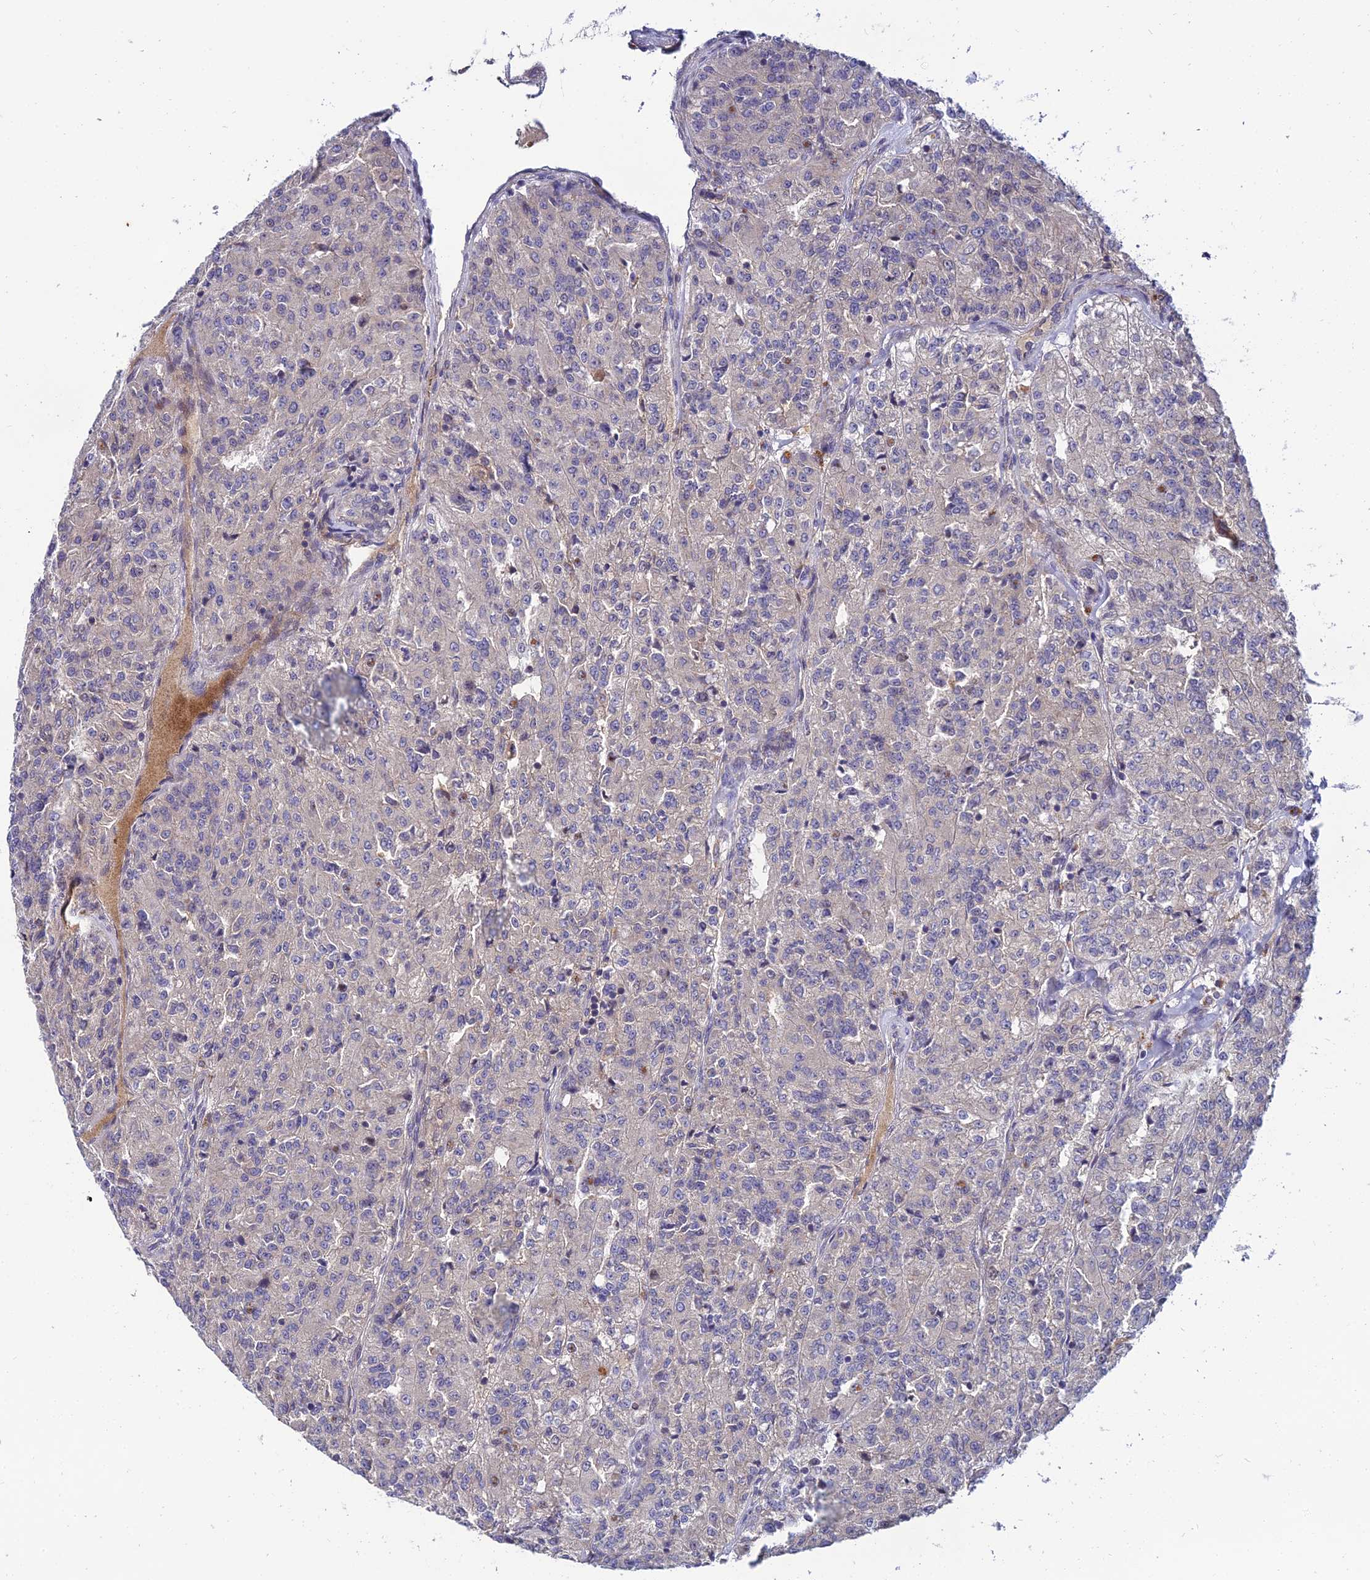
{"staining": {"intensity": "negative", "quantity": "none", "location": "none"}, "tissue": "renal cancer", "cell_type": "Tumor cells", "image_type": "cancer", "snomed": [{"axis": "morphology", "description": "Adenocarcinoma, NOS"}, {"axis": "topography", "description": "Kidney"}], "caption": "Immunohistochemical staining of renal cancer shows no significant positivity in tumor cells.", "gene": "NPY", "patient": {"sex": "female", "age": 63}}